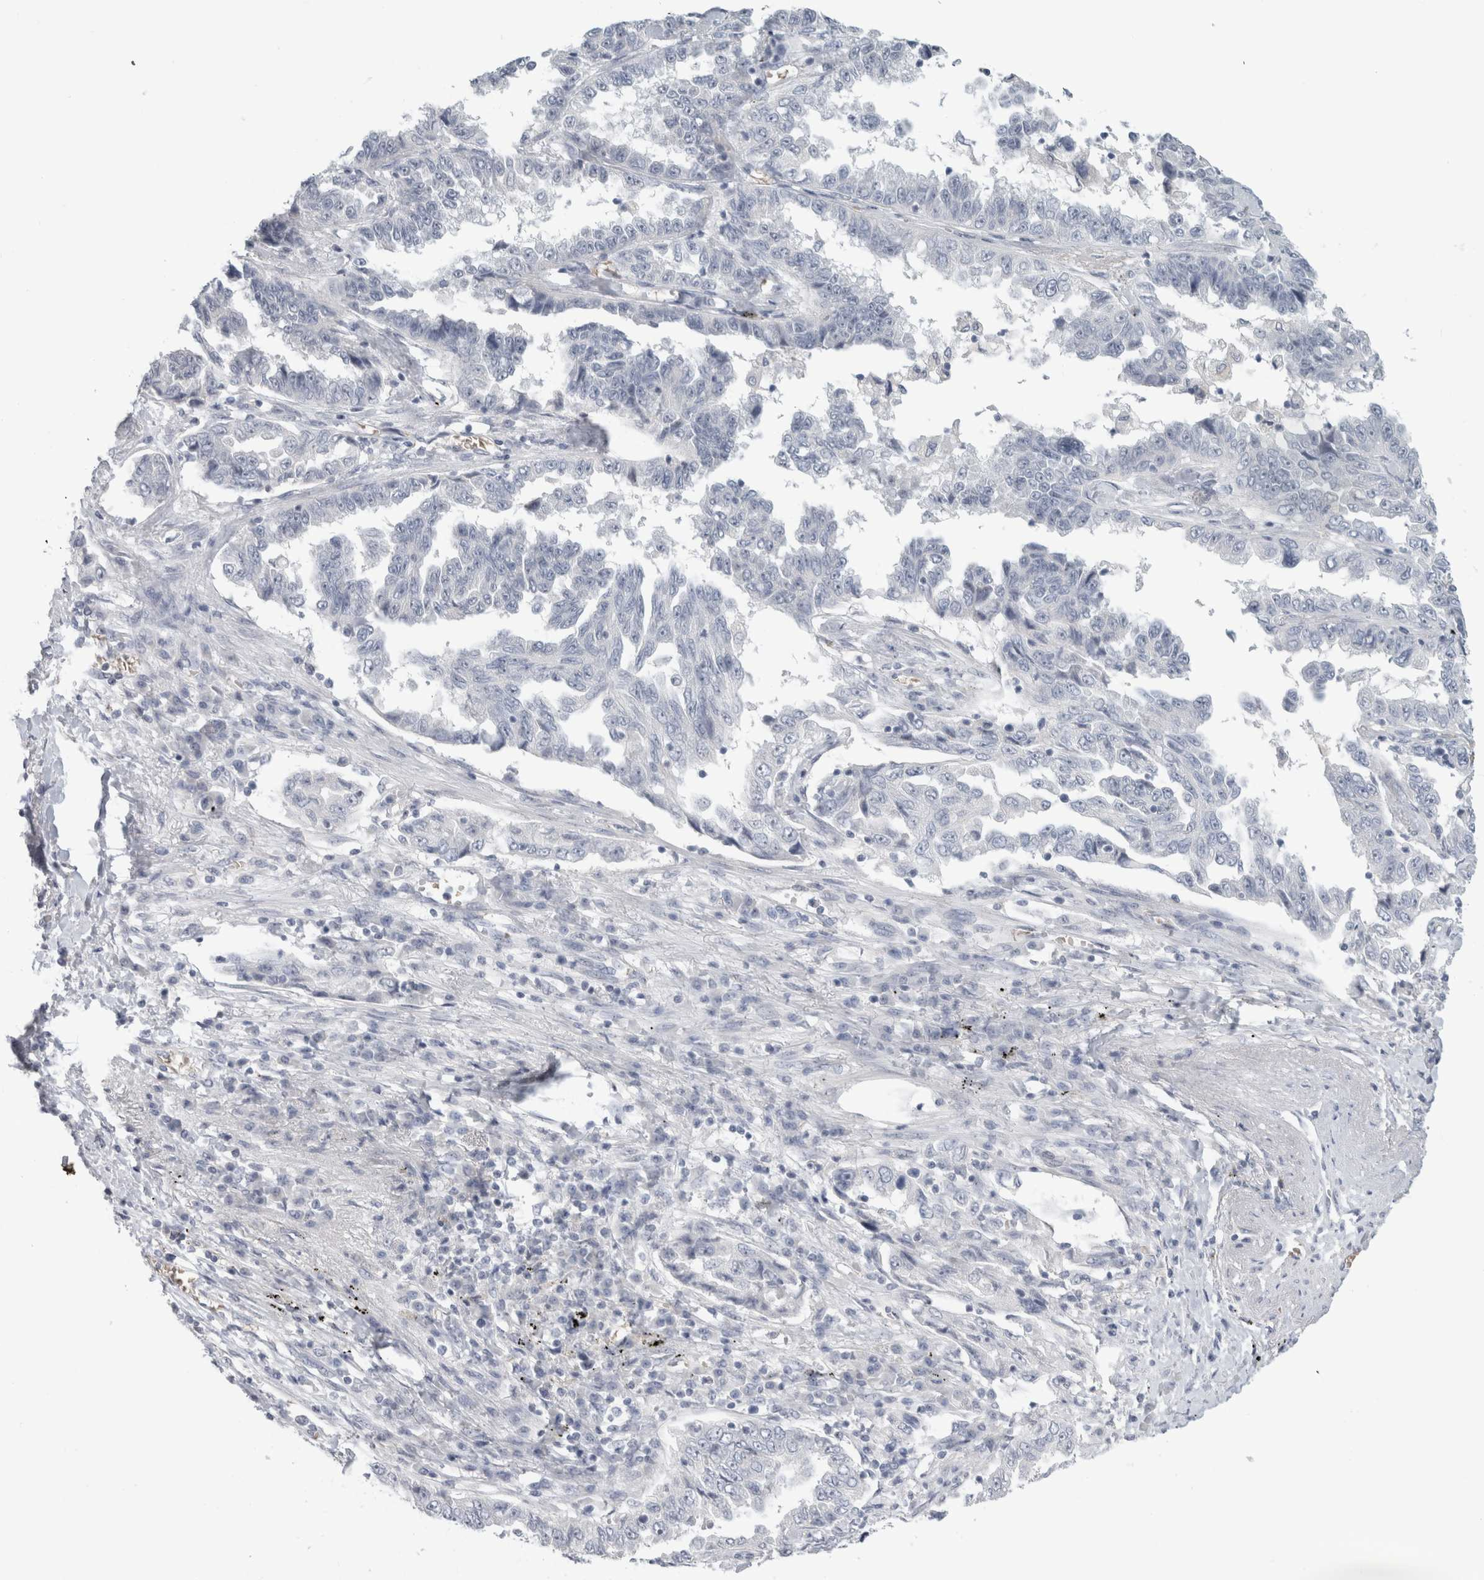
{"staining": {"intensity": "negative", "quantity": "none", "location": "none"}, "tissue": "lung cancer", "cell_type": "Tumor cells", "image_type": "cancer", "snomed": [{"axis": "morphology", "description": "Adenocarcinoma, NOS"}, {"axis": "topography", "description": "Lung"}], "caption": "This is a image of immunohistochemistry staining of adenocarcinoma (lung), which shows no positivity in tumor cells.", "gene": "FMR1NB", "patient": {"sex": "female", "age": 51}}